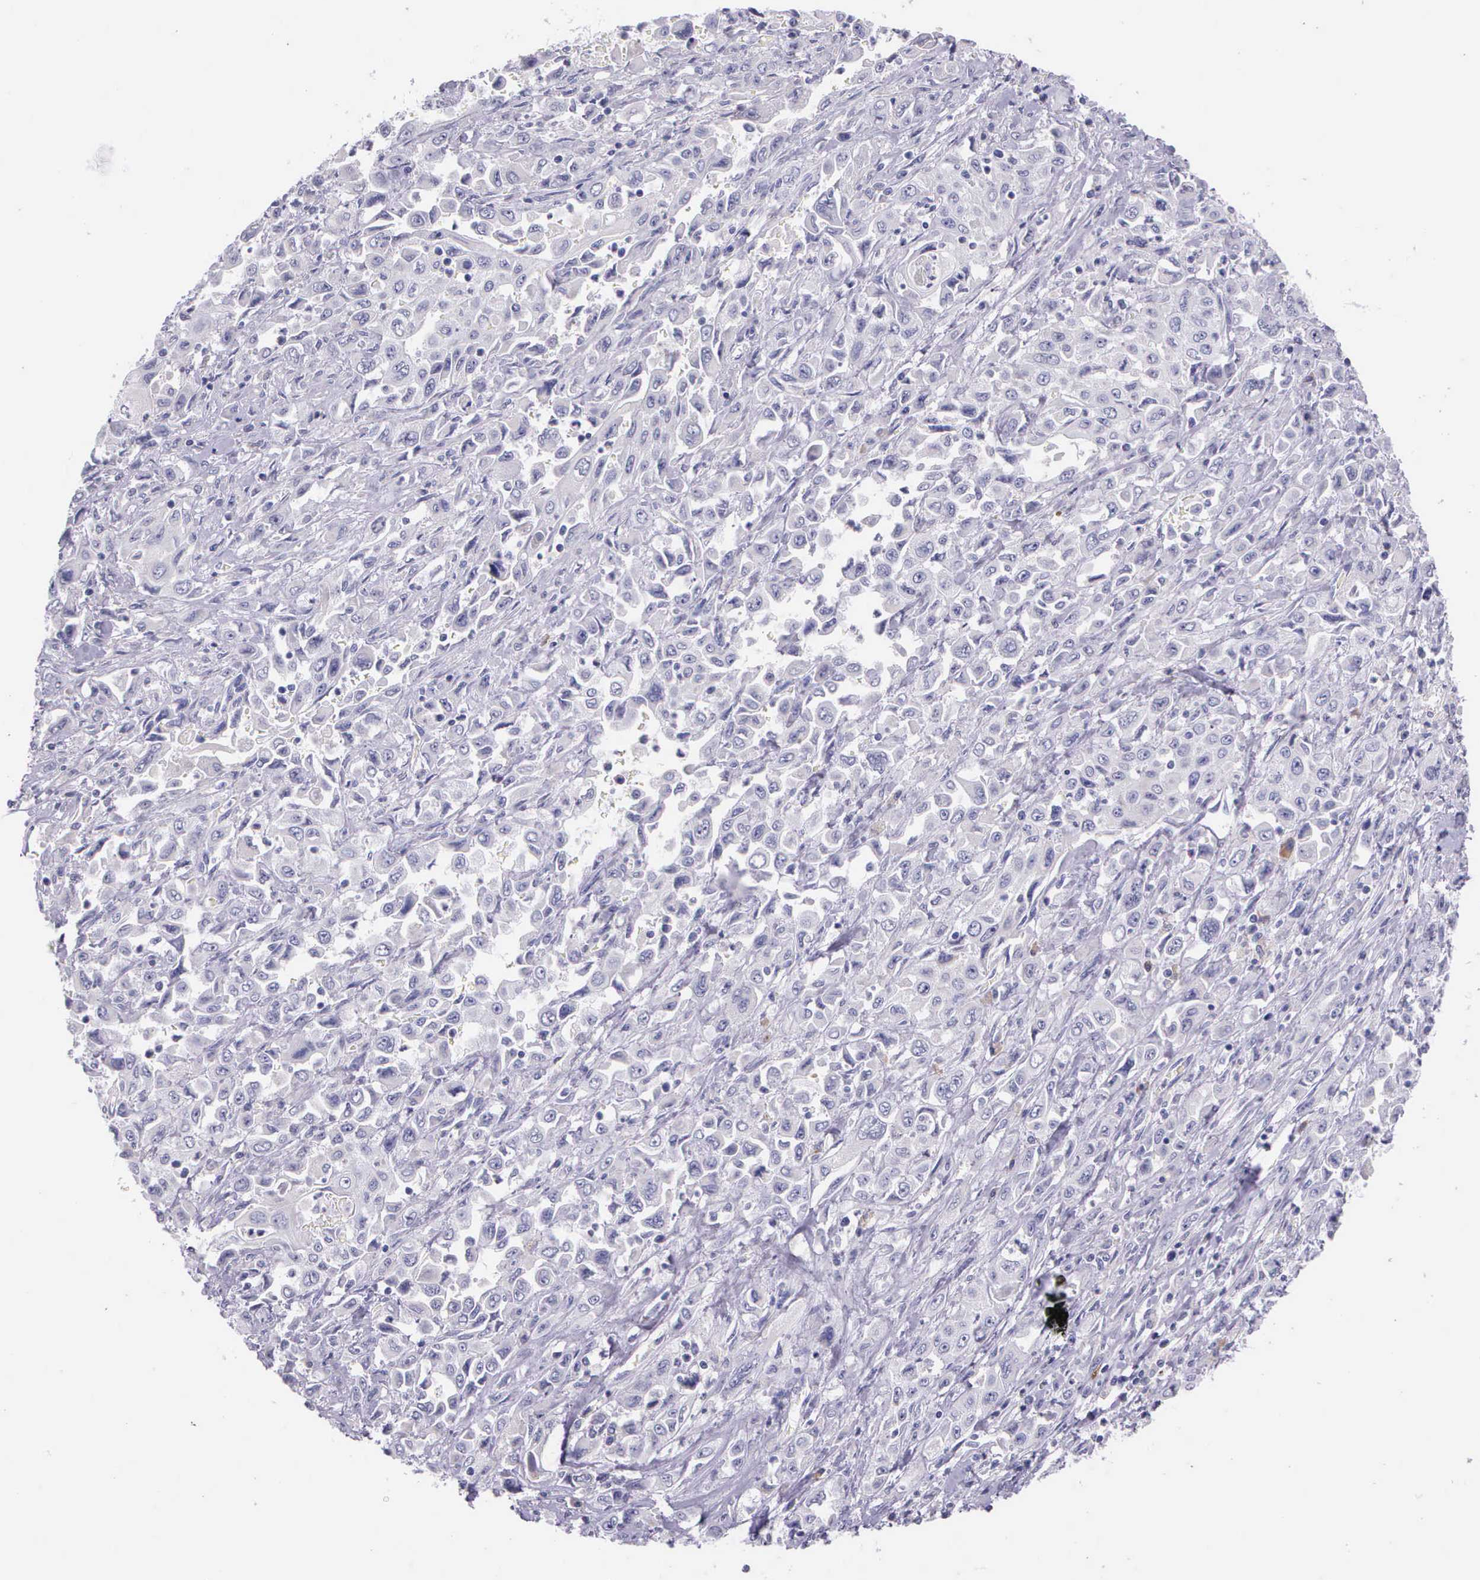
{"staining": {"intensity": "negative", "quantity": "none", "location": "none"}, "tissue": "pancreatic cancer", "cell_type": "Tumor cells", "image_type": "cancer", "snomed": [{"axis": "morphology", "description": "Adenocarcinoma, NOS"}, {"axis": "topography", "description": "Pancreas"}], "caption": "Adenocarcinoma (pancreatic) was stained to show a protein in brown. There is no significant positivity in tumor cells.", "gene": "THSD7A", "patient": {"sex": "male", "age": 70}}